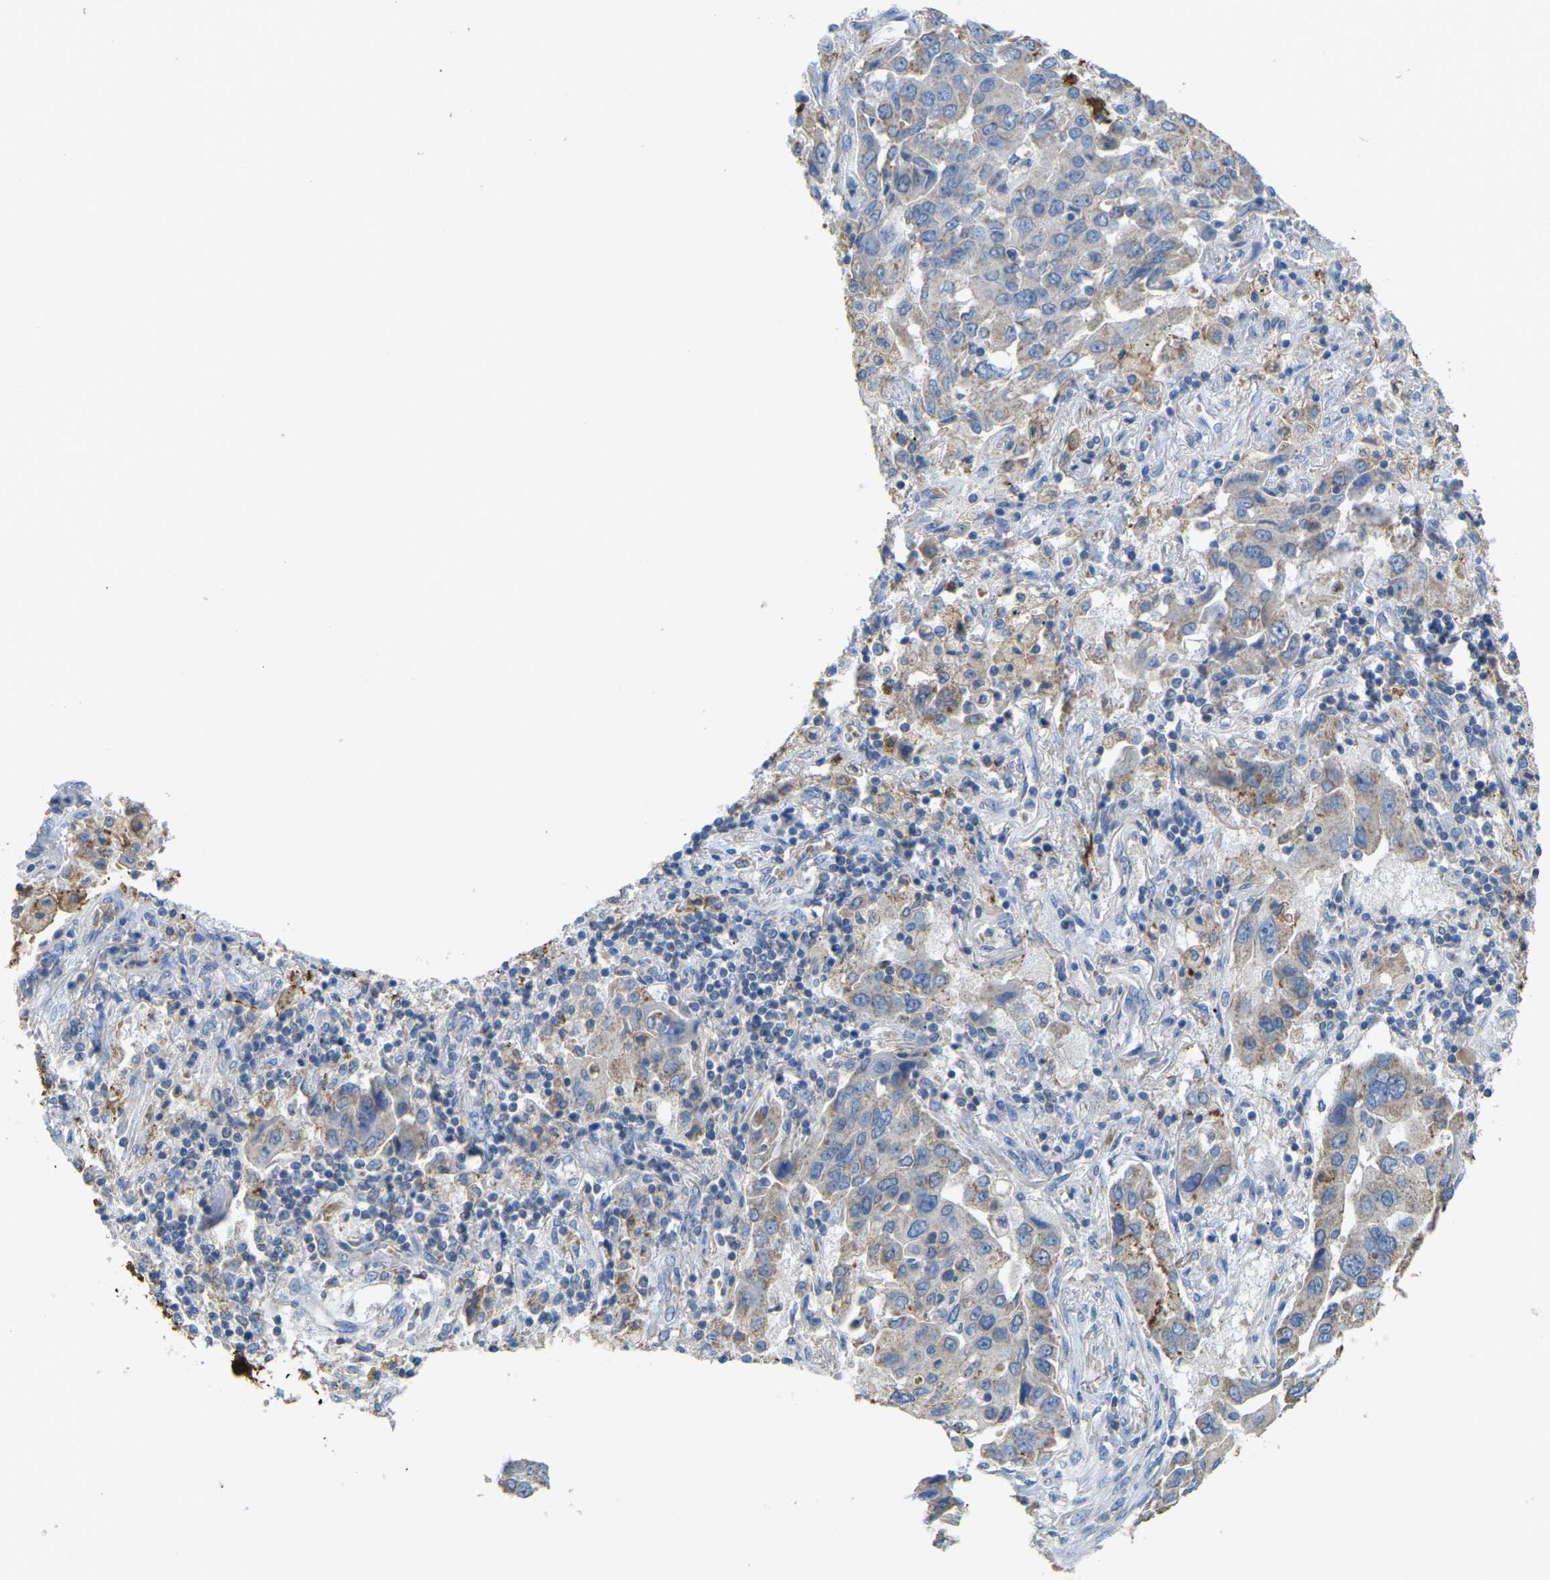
{"staining": {"intensity": "weak", "quantity": "<25%", "location": "cytoplasmic/membranous"}, "tissue": "lung cancer", "cell_type": "Tumor cells", "image_type": "cancer", "snomed": [{"axis": "morphology", "description": "Adenocarcinoma, NOS"}, {"axis": "topography", "description": "Lung"}], "caption": "Lung cancer was stained to show a protein in brown. There is no significant positivity in tumor cells.", "gene": "SERPINB5", "patient": {"sex": "female", "age": 65}}